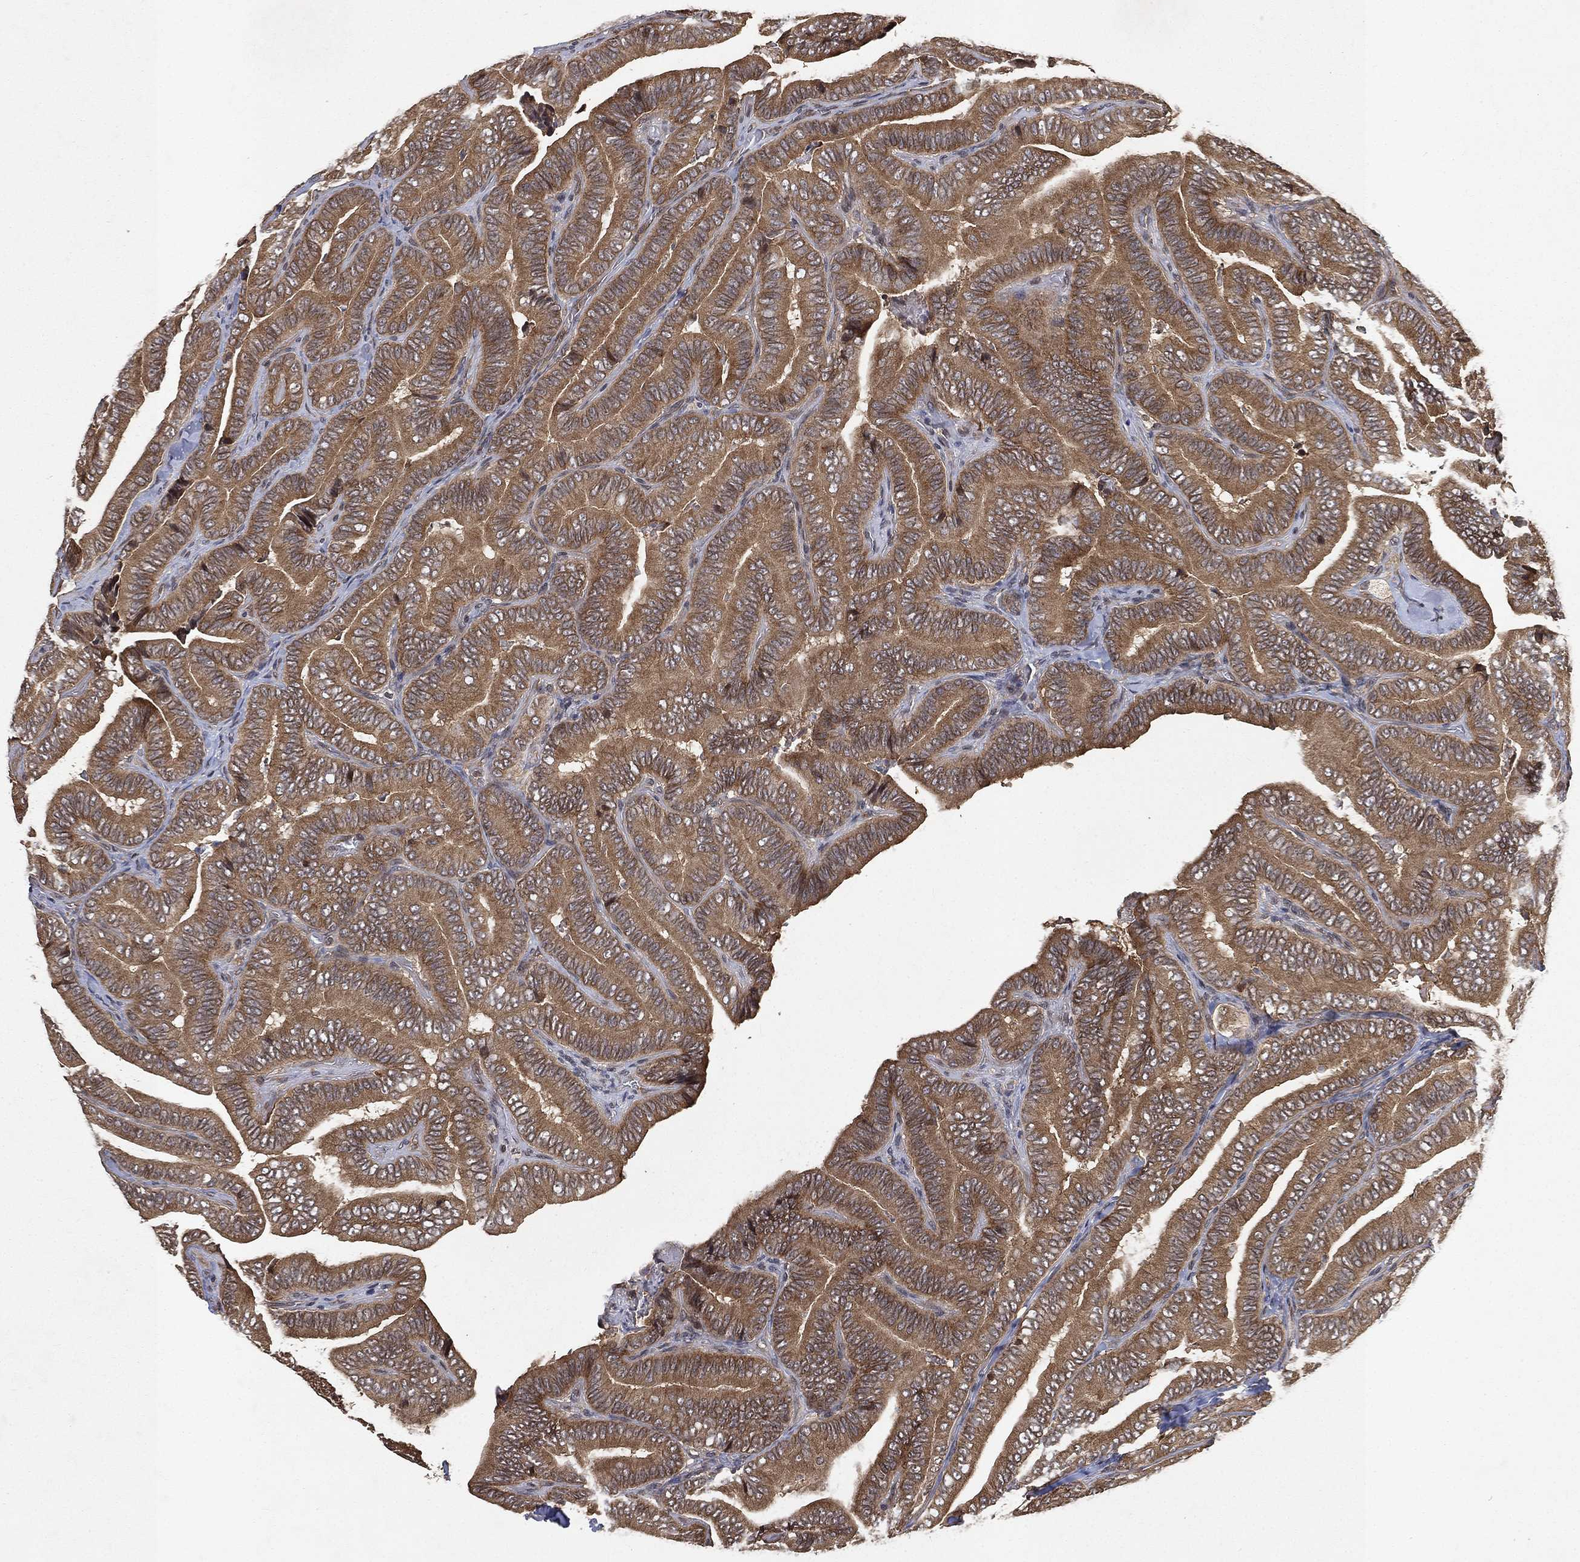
{"staining": {"intensity": "moderate", "quantity": ">75%", "location": "cytoplasmic/membranous"}, "tissue": "thyroid cancer", "cell_type": "Tumor cells", "image_type": "cancer", "snomed": [{"axis": "morphology", "description": "Papillary adenocarcinoma, NOS"}, {"axis": "topography", "description": "Thyroid gland"}], "caption": "Thyroid cancer (papillary adenocarcinoma) tissue displays moderate cytoplasmic/membranous expression in approximately >75% of tumor cells, visualized by immunohistochemistry. Nuclei are stained in blue.", "gene": "UBA5", "patient": {"sex": "male", "age": 61}}